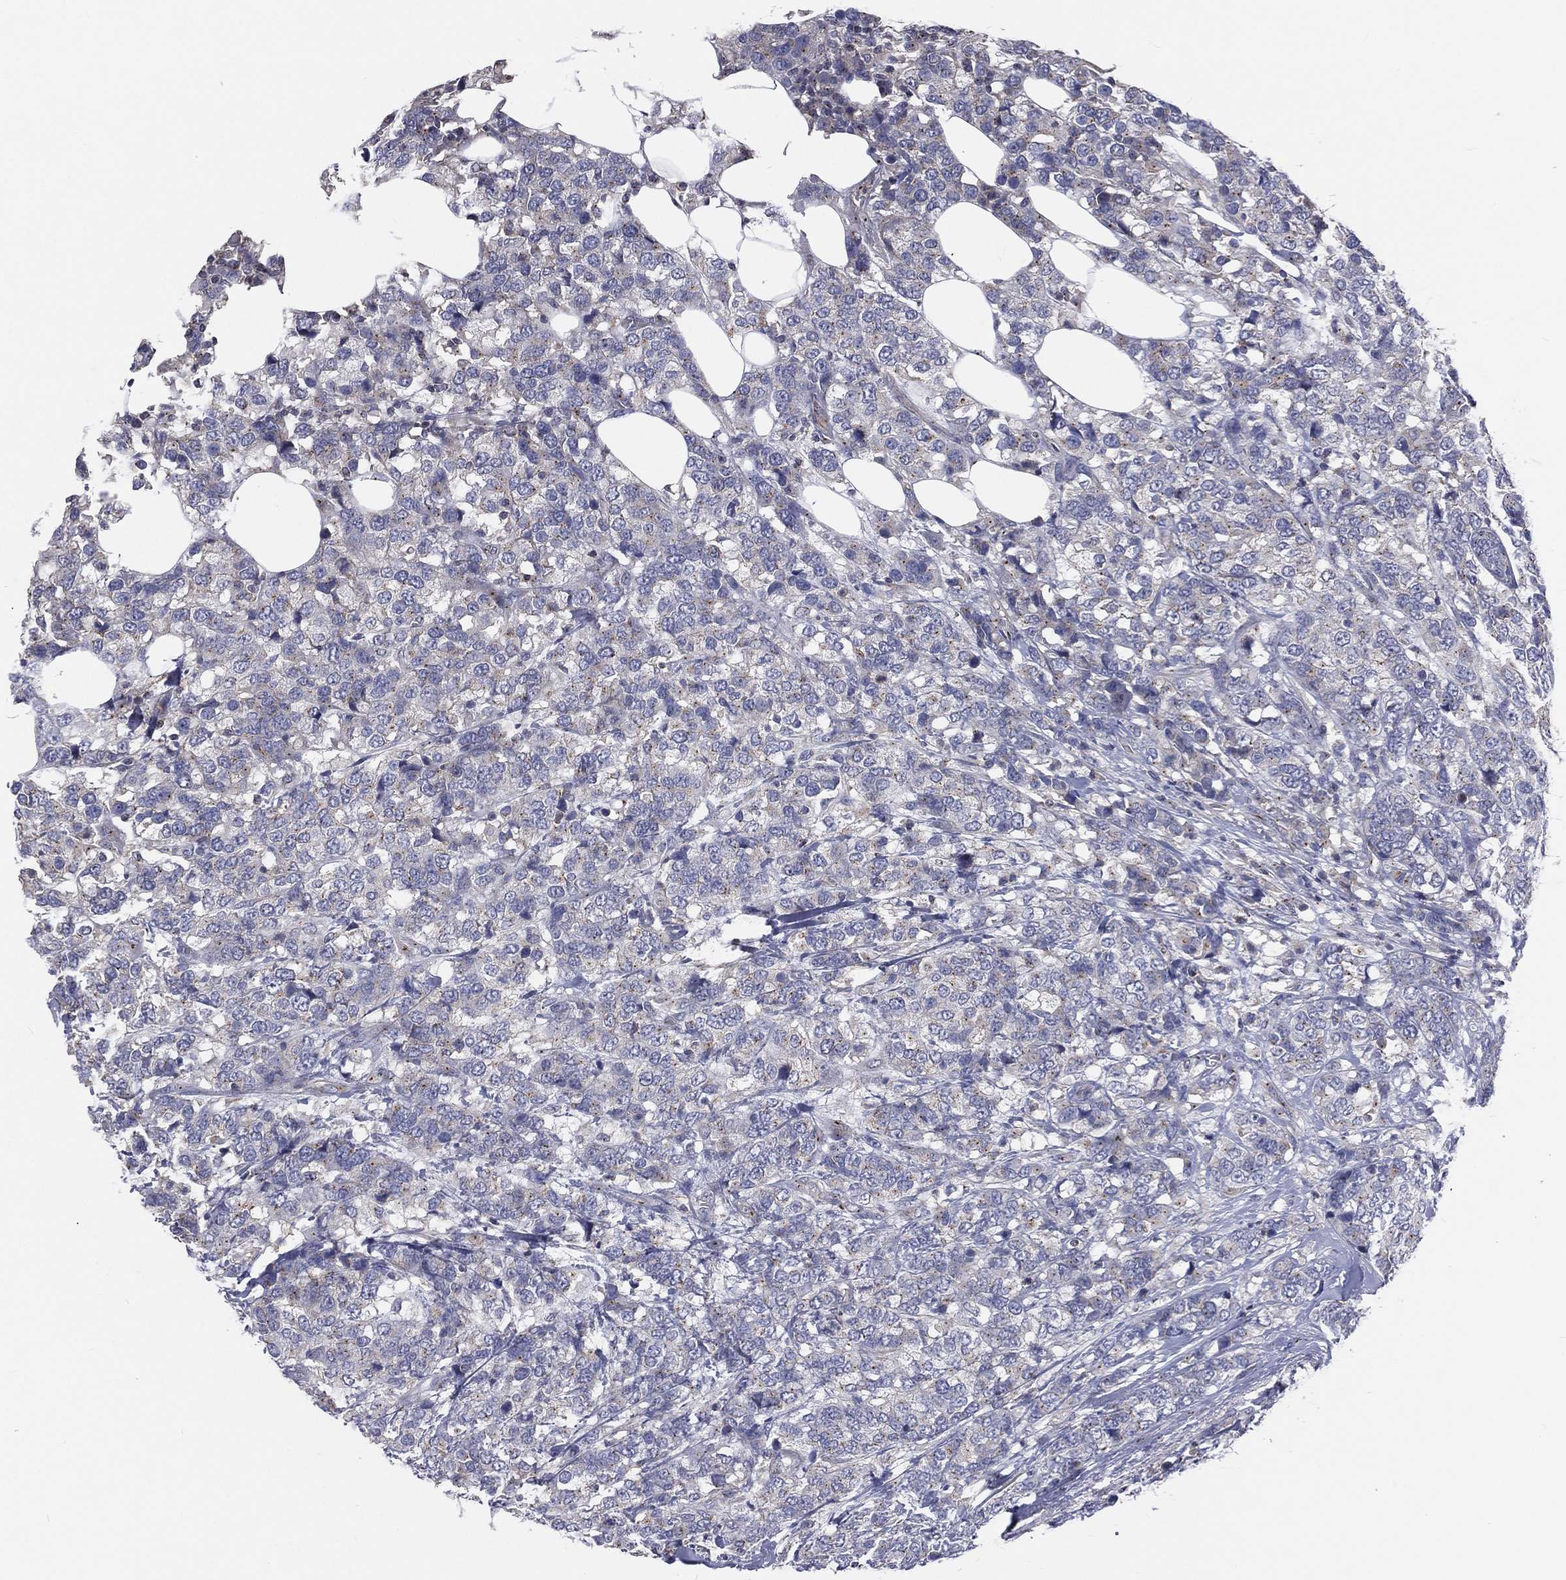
{"staining": {"intensity": "weak", "quantity": "<25%", "location": "cytoplasmic/membranous"}, "tissue": "breast cancer", "cell_type": "Tumor cells", "image_type": "cancer", "snomed": [{"axis": "morphology", "description": "Lobular carcinoma"}, {"axis": "topography", "description": "Breast"}], "caption": "Image shows no protein expression in tumor cells of breast lobular carcinoma tissue.", "gene": "CROCC", "patient": {"sex": "female", "age": 59}}